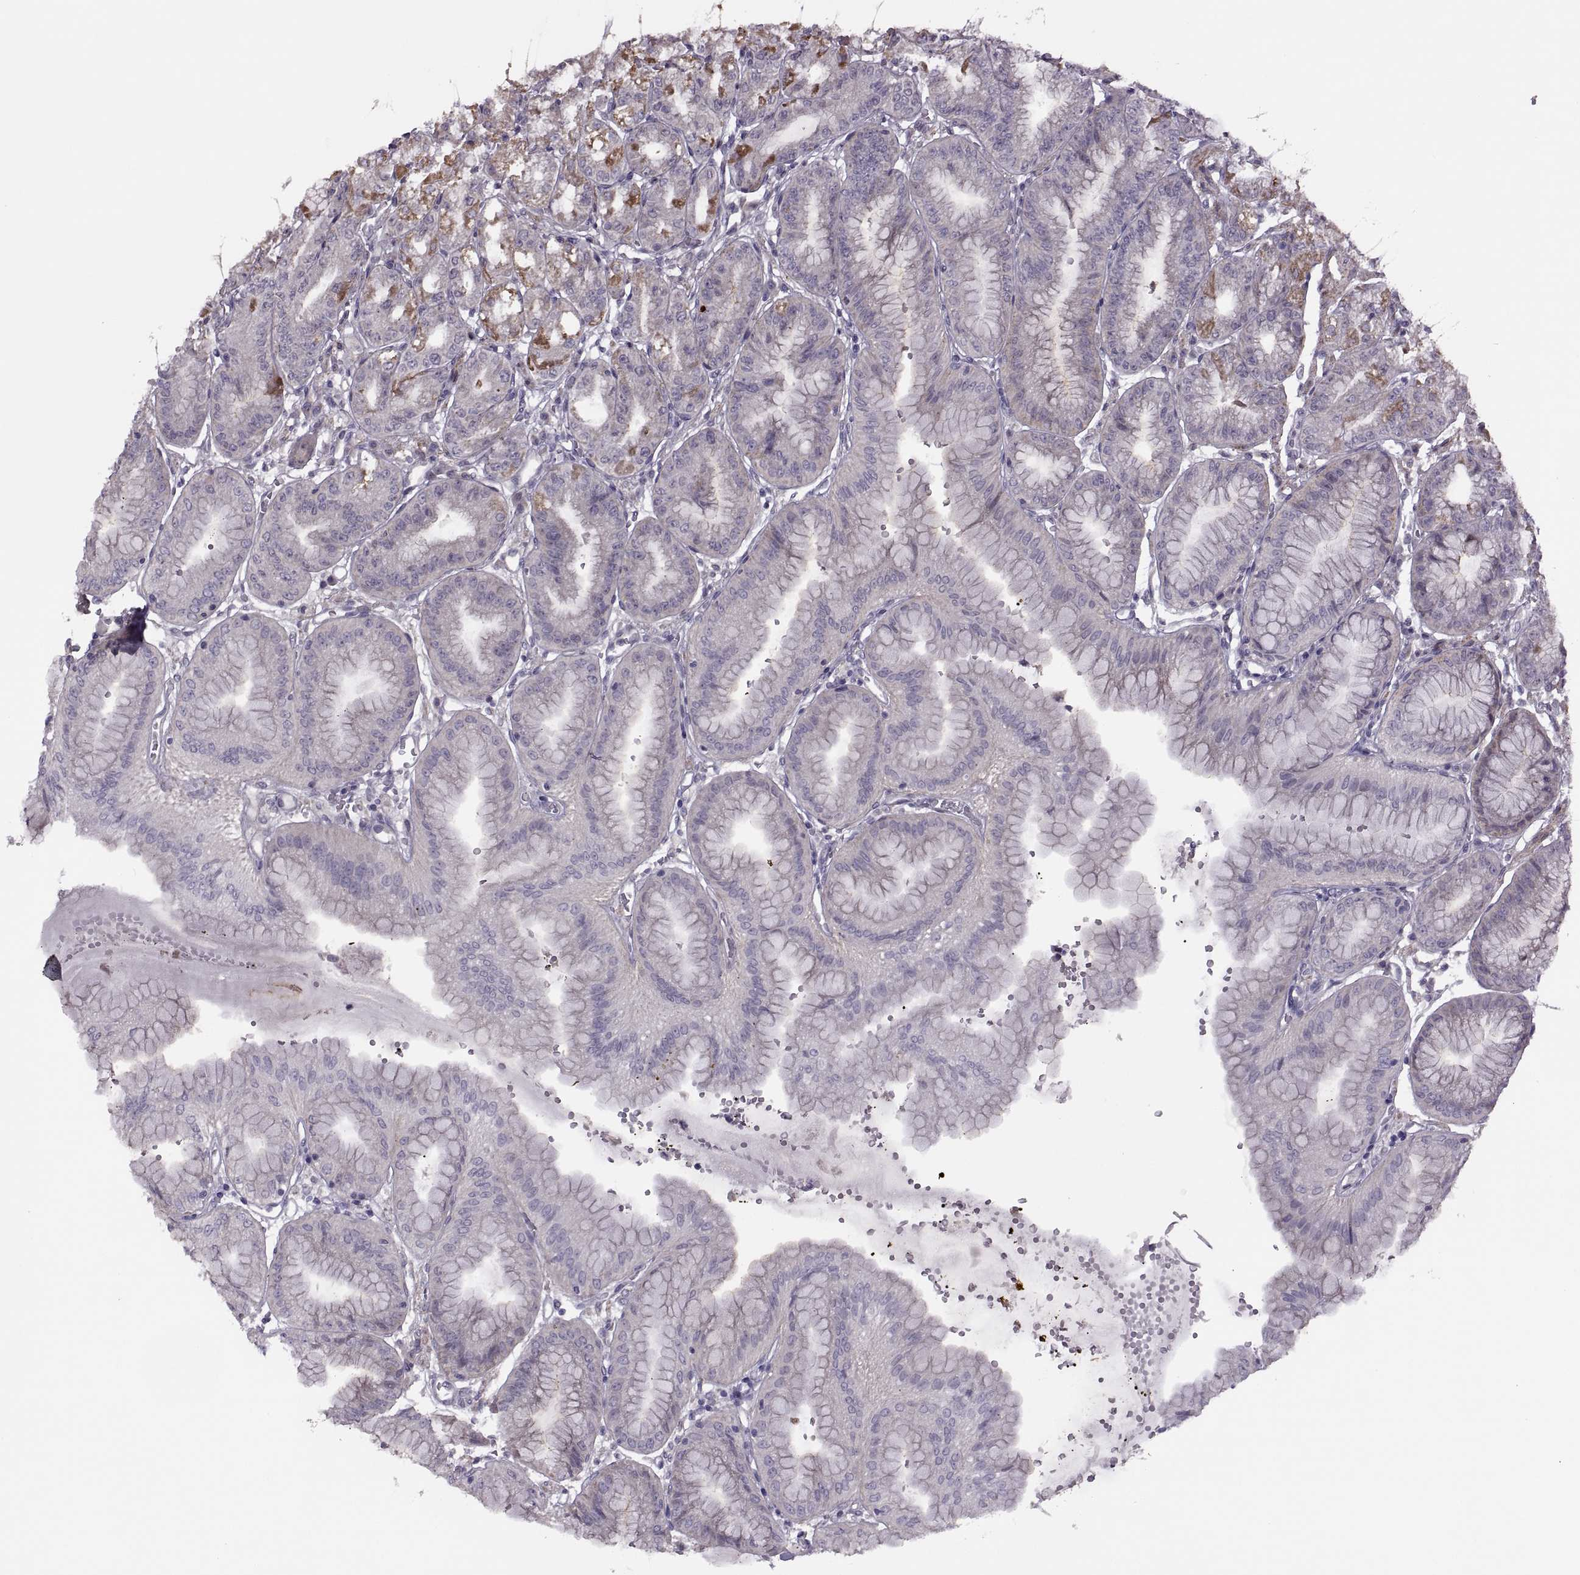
{"staining": {"intensity": "weak", "quantity": "25%-75%", "location": "cytoplasmic/membranous"}, "tissue": "stomach", "cell_type": "Glandular cells", "image_type": "normal", "snomed": [{"axis": "morphology", "description": "Normal tissue, NOS"}, {"axis": "topography", "description": "Stomach, lower"}], "caption": "Brown immunohistochemical staining in unremarkable human stomach demonstrates weak cytoplasmic/membranous expression in approximately 25%-75% of glandular cells.", "gene": "RIPK4", "patient": {"sex": "male", "age": 71}}